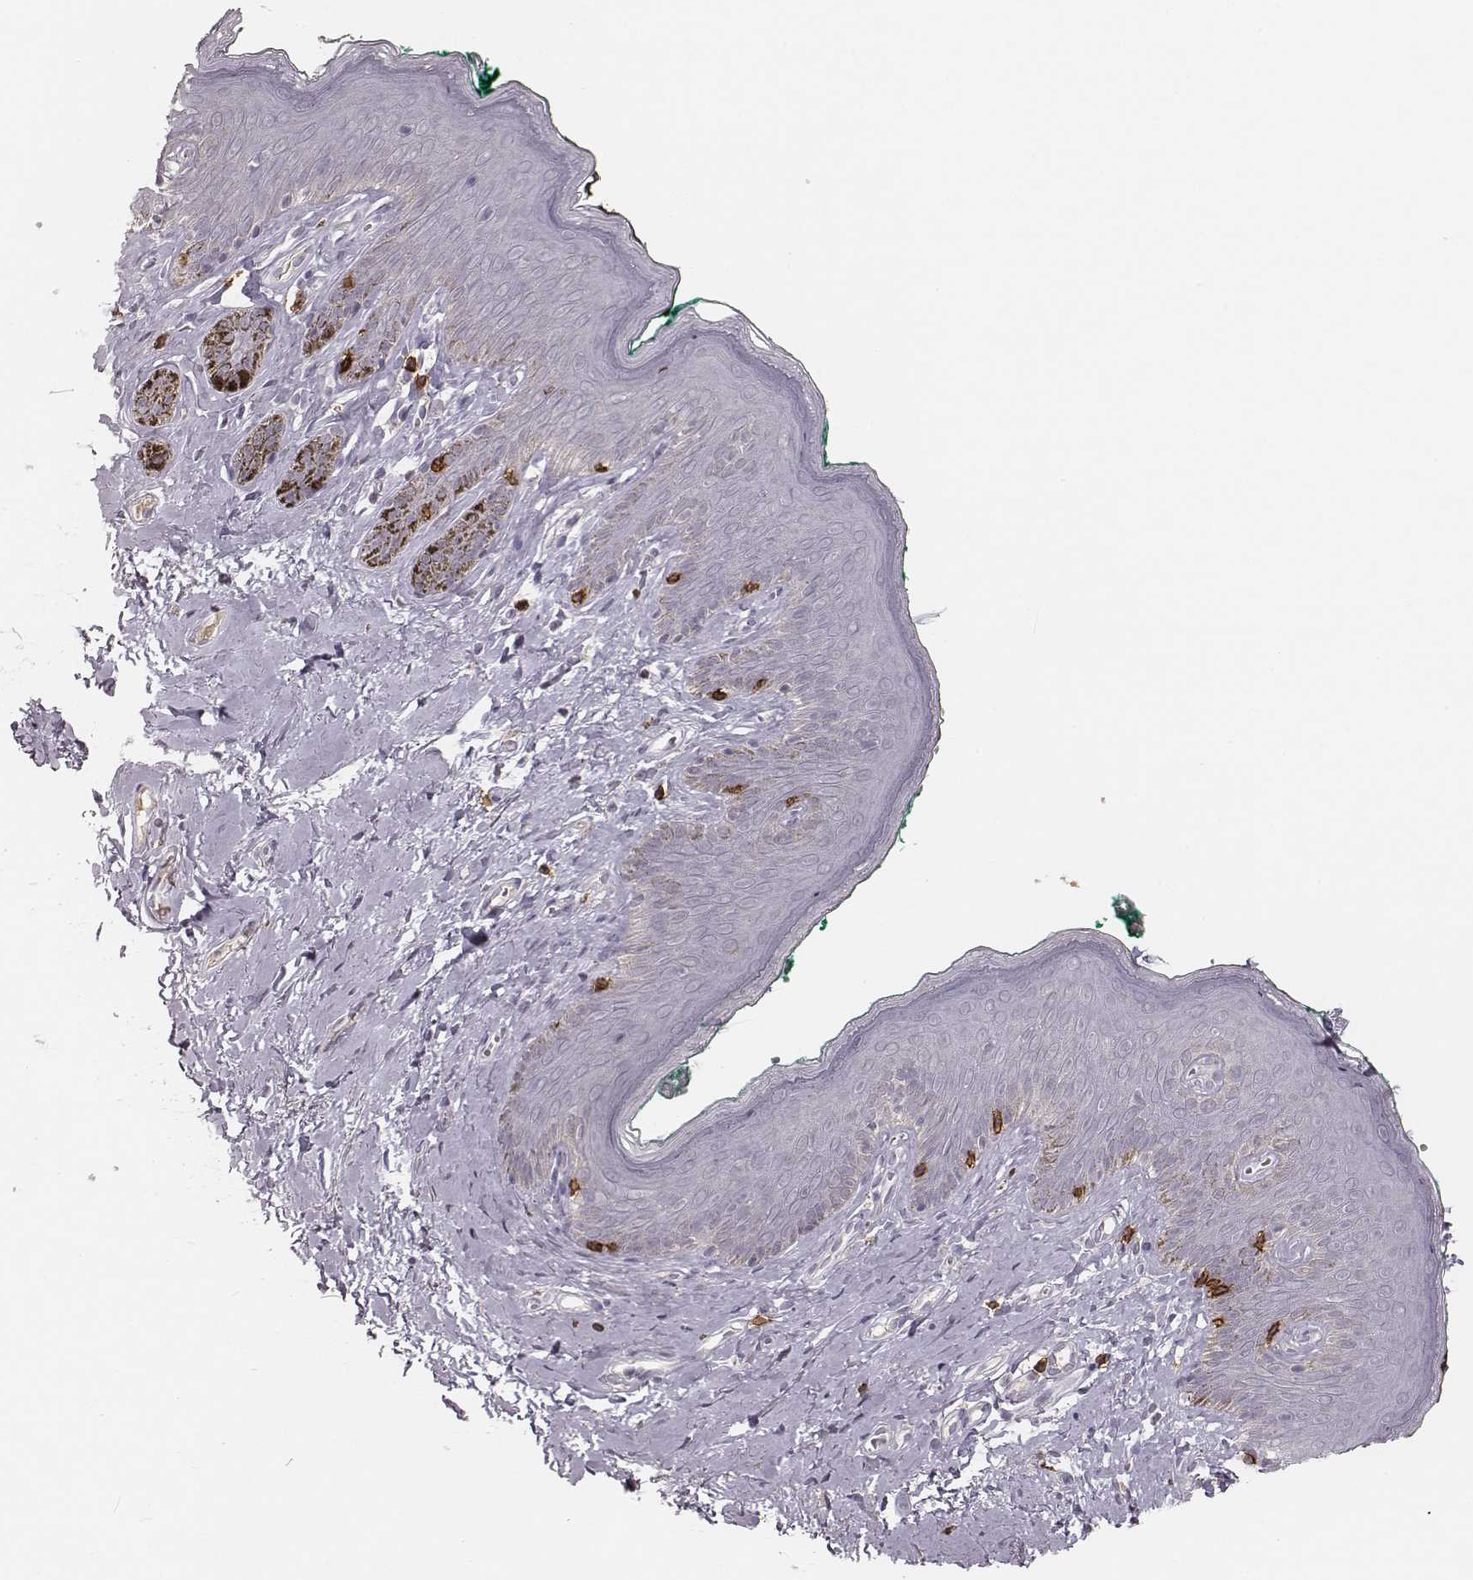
{"staining": {"intensity": "negative", "quantity": "none", "location": "none"}, "tissue": "skin", "cell_type": "Epidermal cells", "image_type": "normal", "snomed": [{"axis": "morphology", "description": "Normal tissue, NOS"}, {"axis": "topography", "description": "Vulva"}], "caption": "A photomicrograph of skin stained for a protein shows no brown staining in epidermal cells.", "gene": "CD8A", "patient": {"sex": "female", "age": 66}}